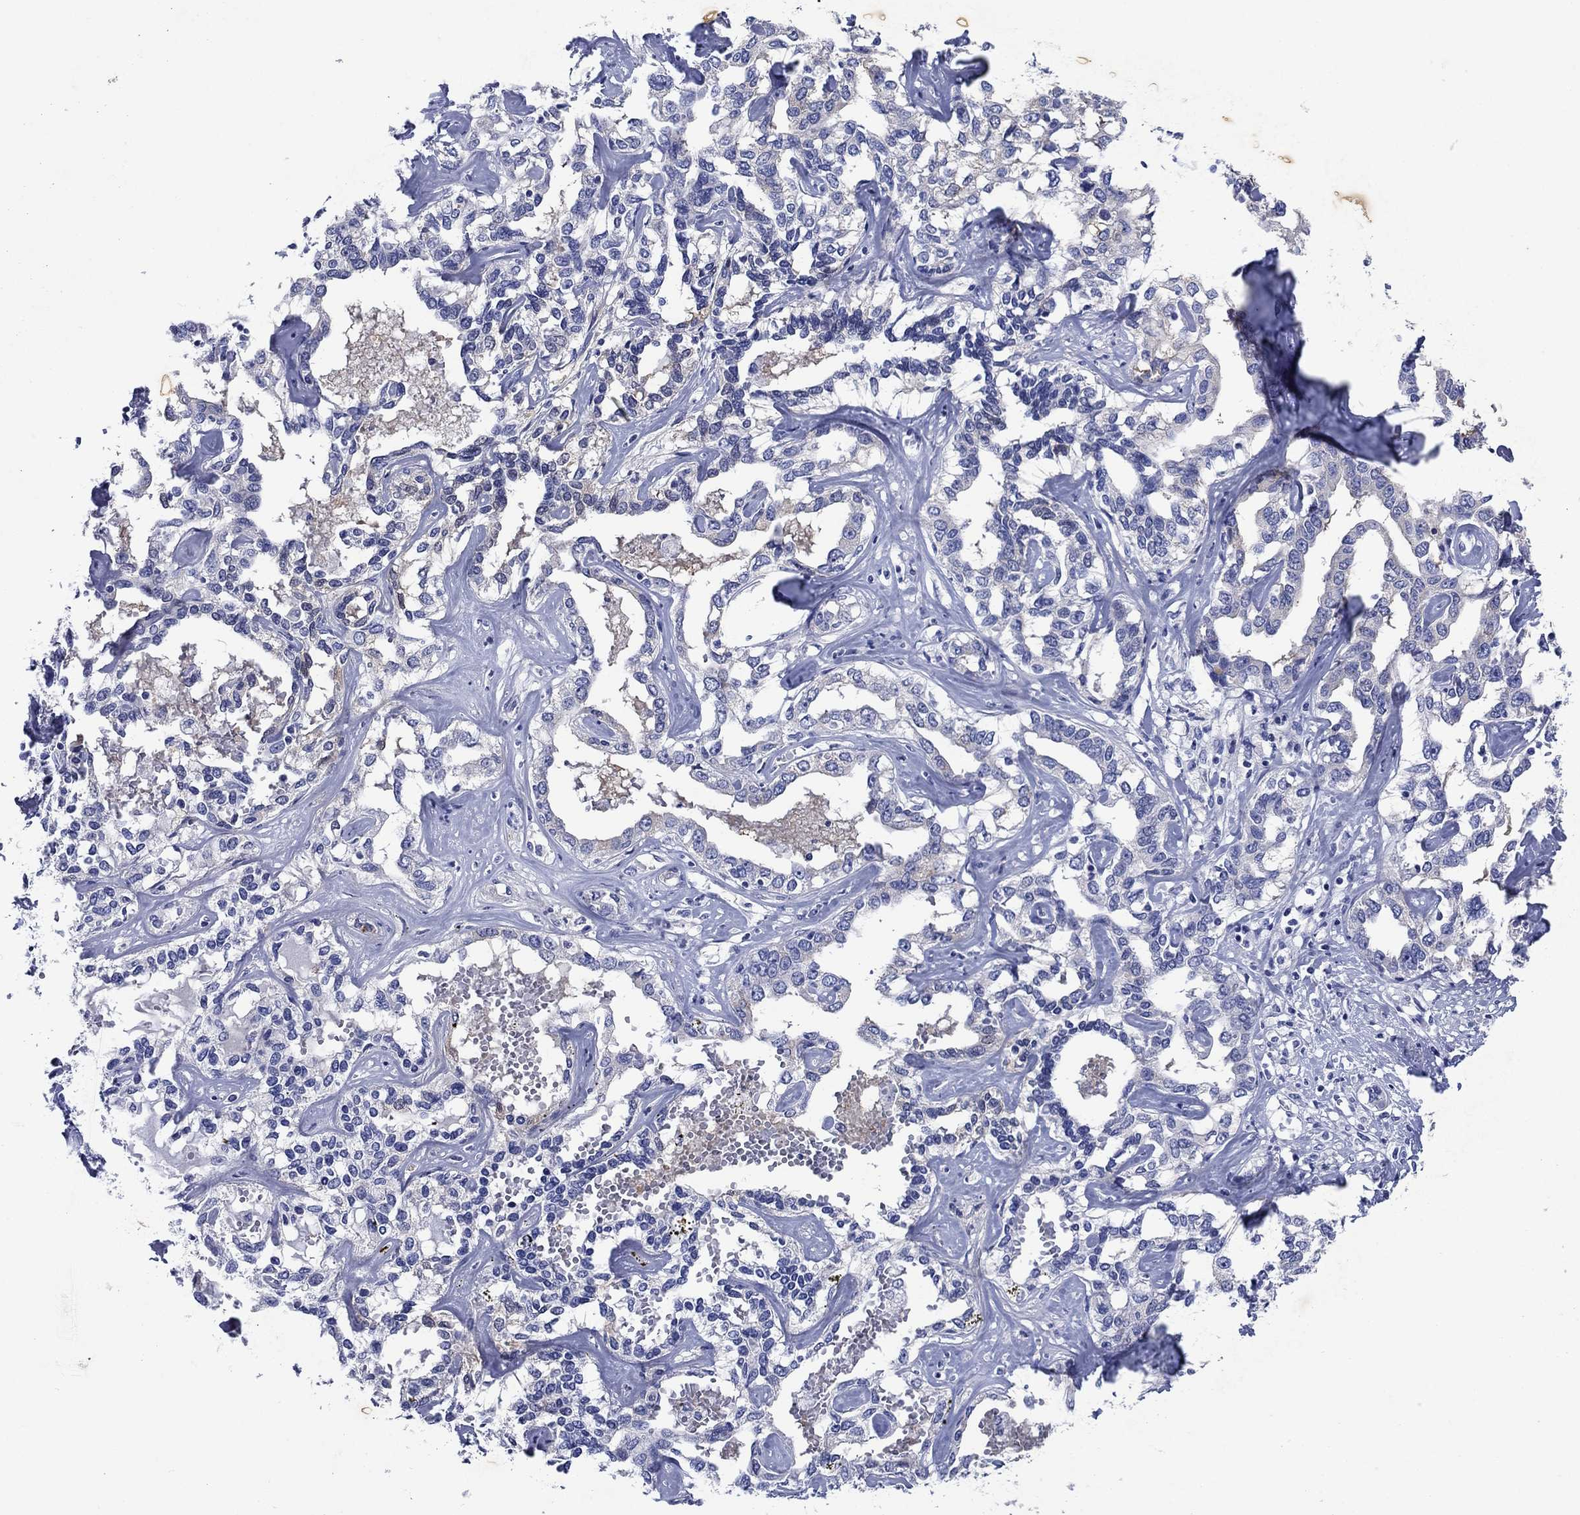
{"staining": {"intensity": "negative", "quantity": "none", "location": "none"}, "tissue": "liver cancer", "cell_type": "Tumor cells", "image_type": "cancer", "snomed": [{"axis": "morphology", "description": "Cholangiocarcinoma"}, {"axis": "topography", "description": "Liver"}], "caption": "Cholangiocarcinoma (liver) was stained to show a protein in brown. There is no significant expression in tumor cells.", "gene": "SULT2B1", "patient": {"sex": "male", "age": 59}}